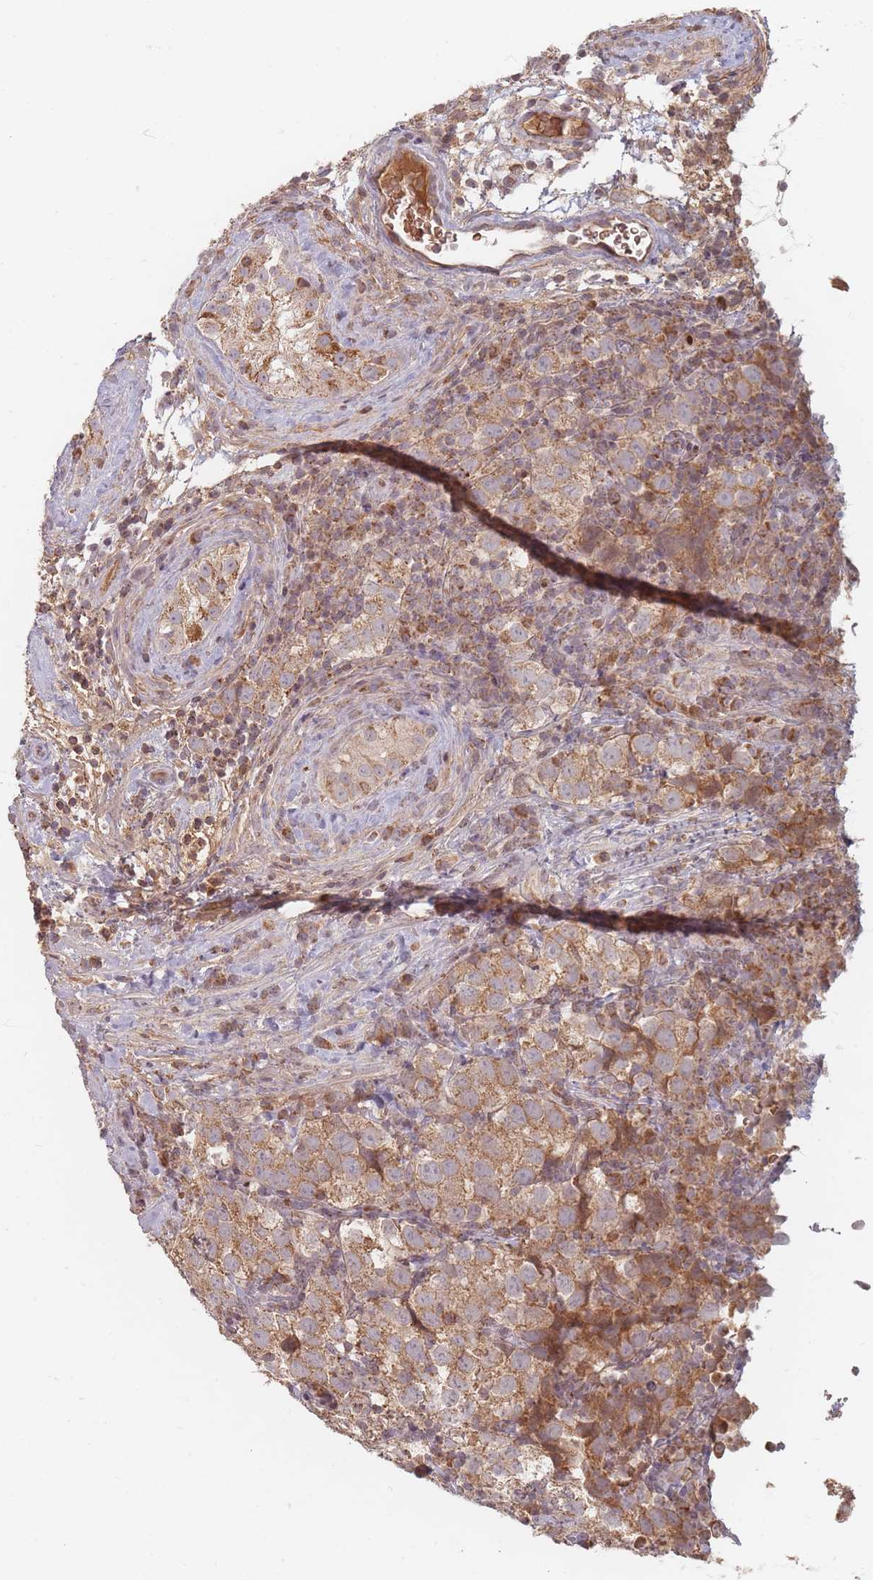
{"staining": {"intensity": "moderate", "quantity": ">75%", "location": "cytoplasmic/membranous"}, "tissue": "testis cancer", "cell_type": "Tumor cells", "image_type": "cancer", "snomed": [{"axis": "morphology", "description": "Seminoma, NOS"}, {"axis": "topography", "description": "Testis"}], "caption": "Immunohistochemistry (DAB (3,3'-diaminobenzidine)) staining of human seminoma (testis) reveals moderate cytoplasmic/membranous protein staining in approximately >75% of tumor cells.", "gene": "OR2M4", "patient": {"sex": "male", "age": 34}}